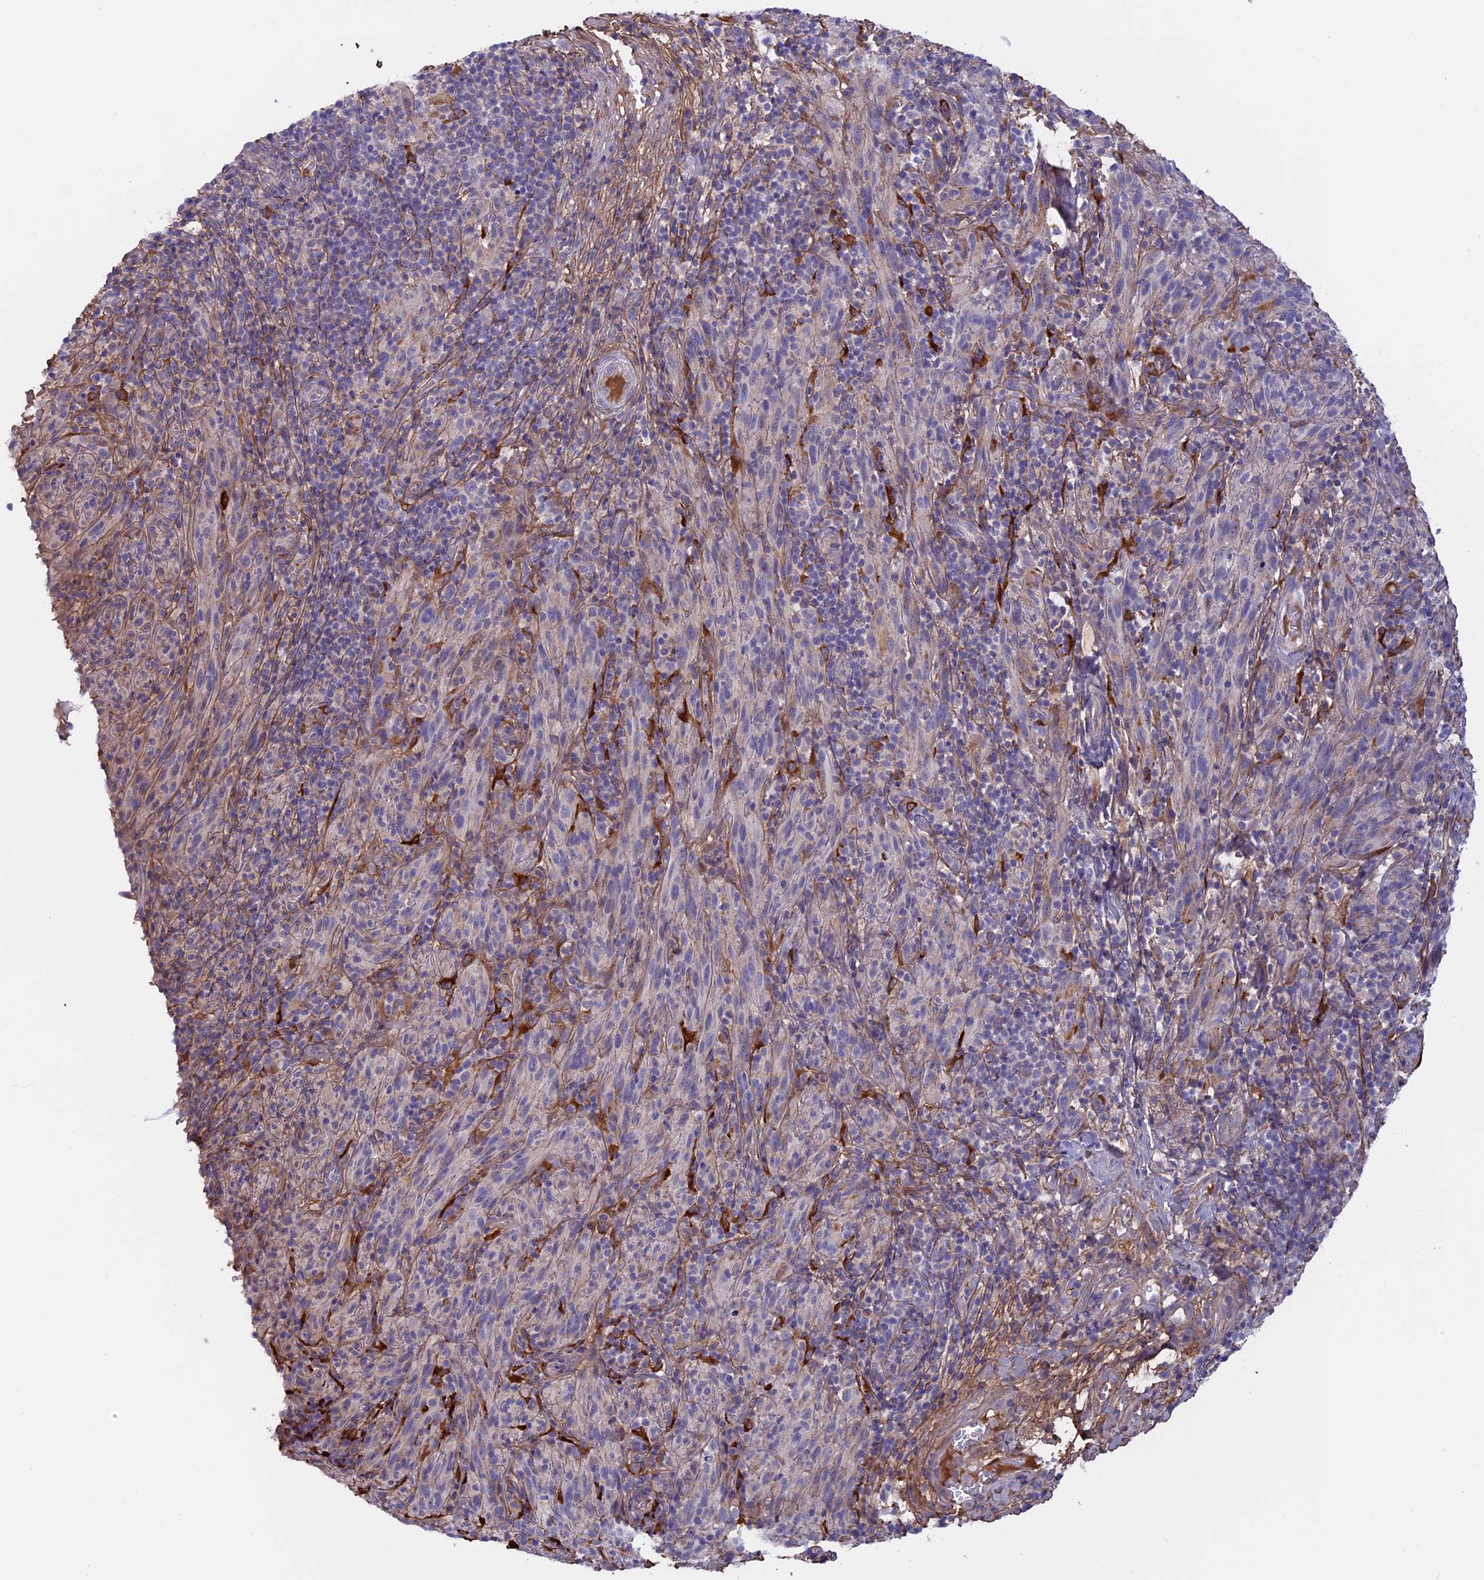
{"staining": {"intensity": "negative", "quantity": "none", "location": "none"}, "tissue": "melanoma", "cell_type": "Tumor cells", "image_type": "cancer", "snomed": [{"axis": "morphology", "description": "Malignant melanoma, NOS"}, {"axis": "topography", "description": "Skin of head"}], "caption": "This histopathology image is of malignant melanoma stained with immunohistochemistry to label a protein in brown with the nuclei are counter-stained blue. There is no positivity in tumor cells. (DAB (3,3'-diaminobenzidine) IHC with hematoxylin counter stain).", "gene": "COL4A3", "patient": {"sex": "male", "age": 96}}